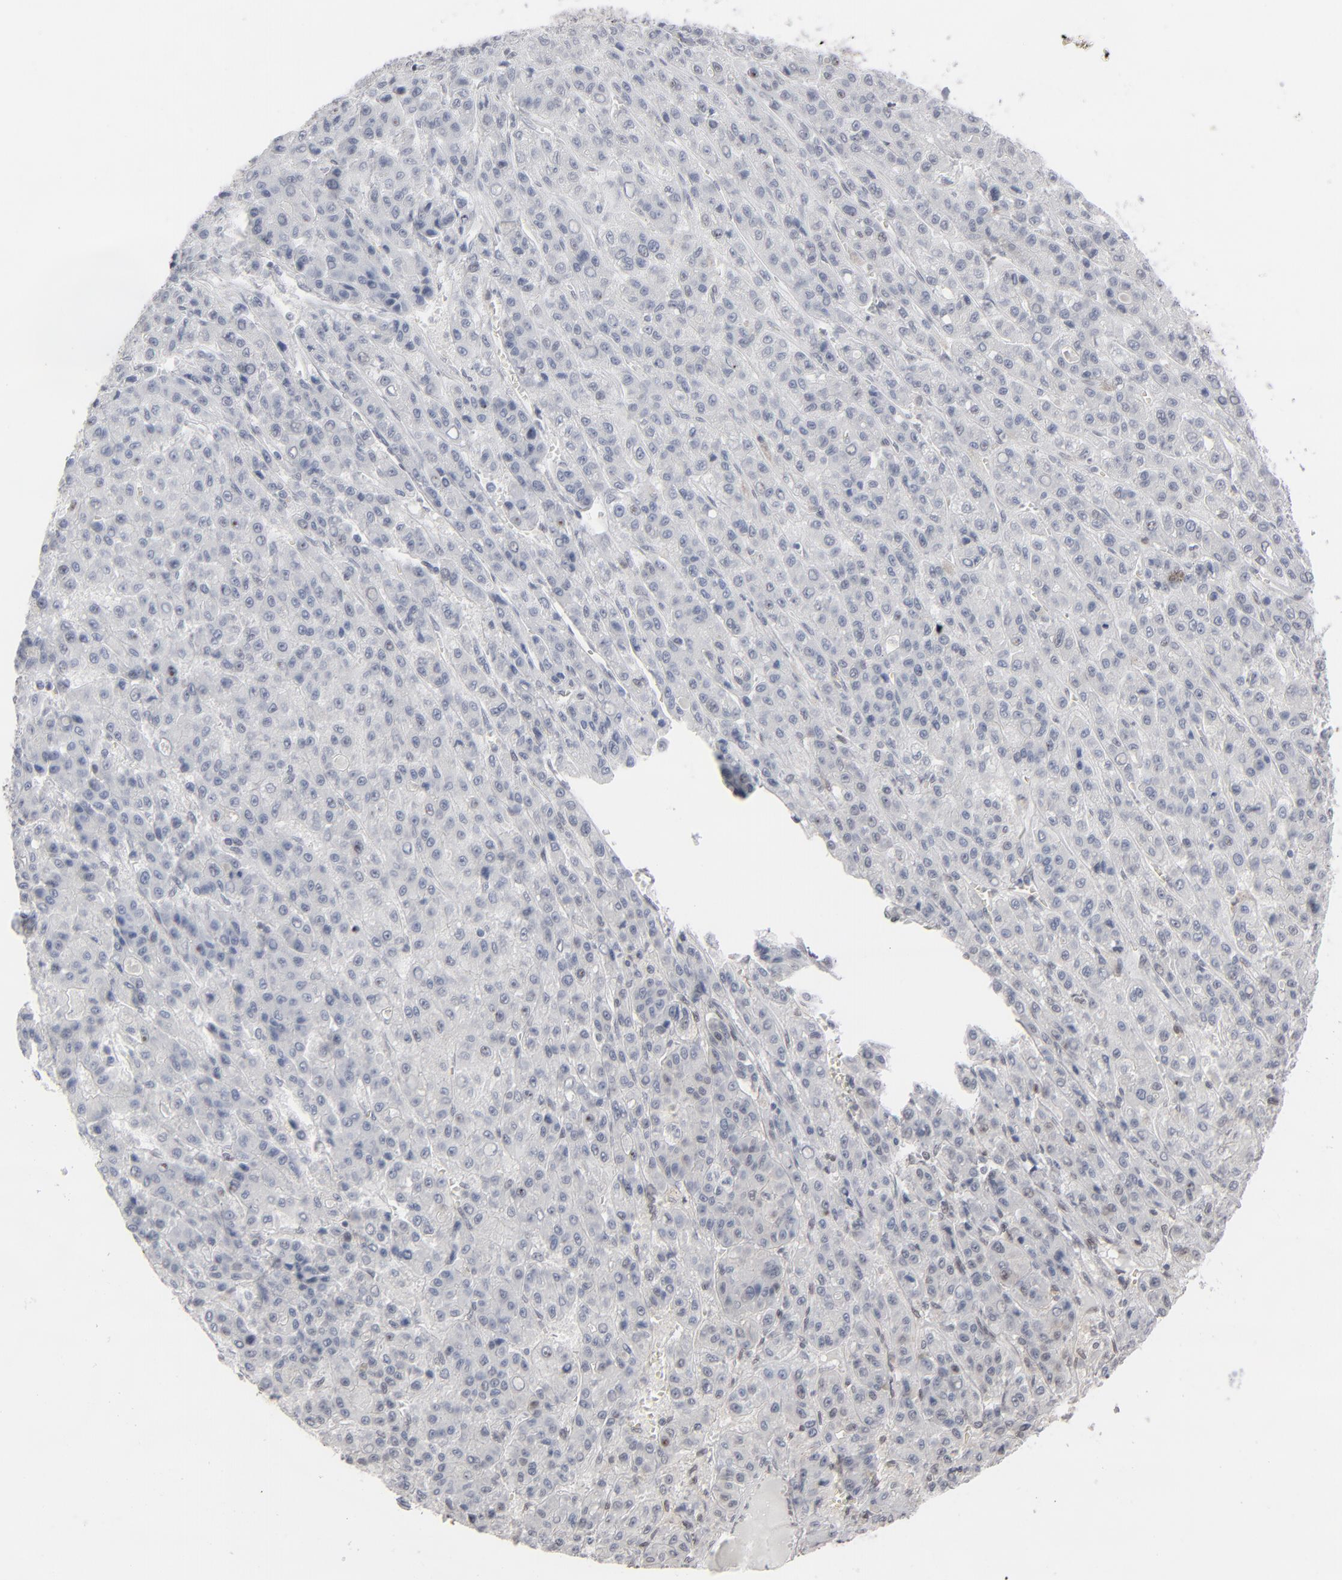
{"staining": {"intensity": "negative", "quantity": "none", "location": "none"}, "tissue": "liver cancer", "cell_type": "Tumor cells", "image_type": "cancer", "snomed": [{"axis": "morphology", "description": "Carcinoma, Hepatocellular, NOS"}, {"axis": "topography", "description": "Liver"}], "caption": "Liver cancer (hepatocellular carcinoma) was stained to show a protein in brown. There is no significant staining in tumor cells.", "gene": "IRF9", "patient": {"sex": "male", "age": 70}}